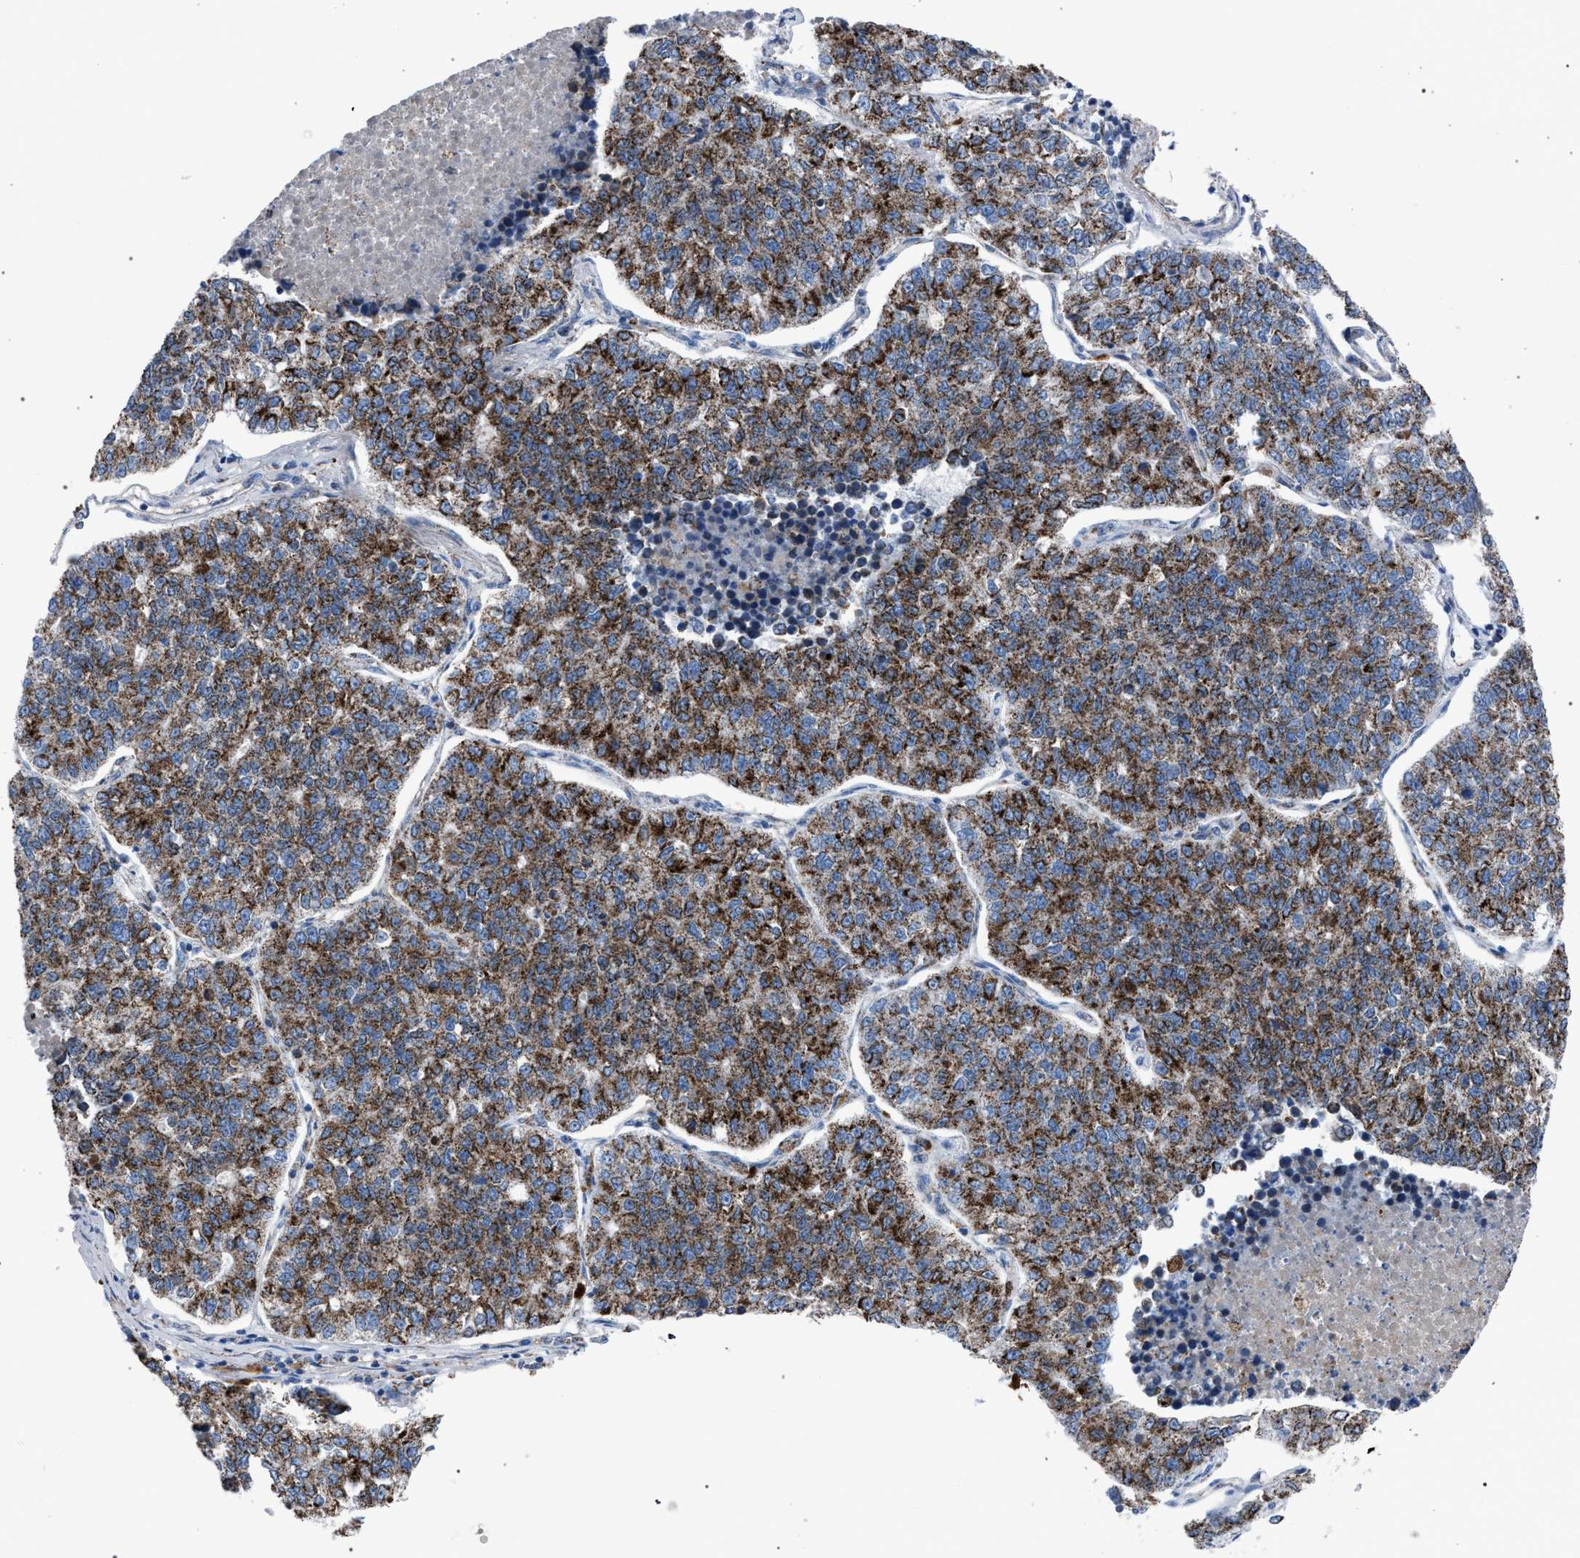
{"staining": {"intensity": "moderate", "quantity": ">75%", "location": "cytoplasmic/membranous"}, "tissue": "lung cancer", "cell_type": "Tumor cells", "image_type": "cancer", "snomed": [{"axis": "morphology", "description": "Adenocarcinoma, NOS"}, {"axis": "topography", "description": "Lung"}], "caption": "Human lung cancer stained for a protein (brown) reveals moderate cytoplasmic/membranous positive positivity in approximately >75% of tumor cells.", "gene": "HSD17B4", "patient": {"sex": "male", "age": 49}}